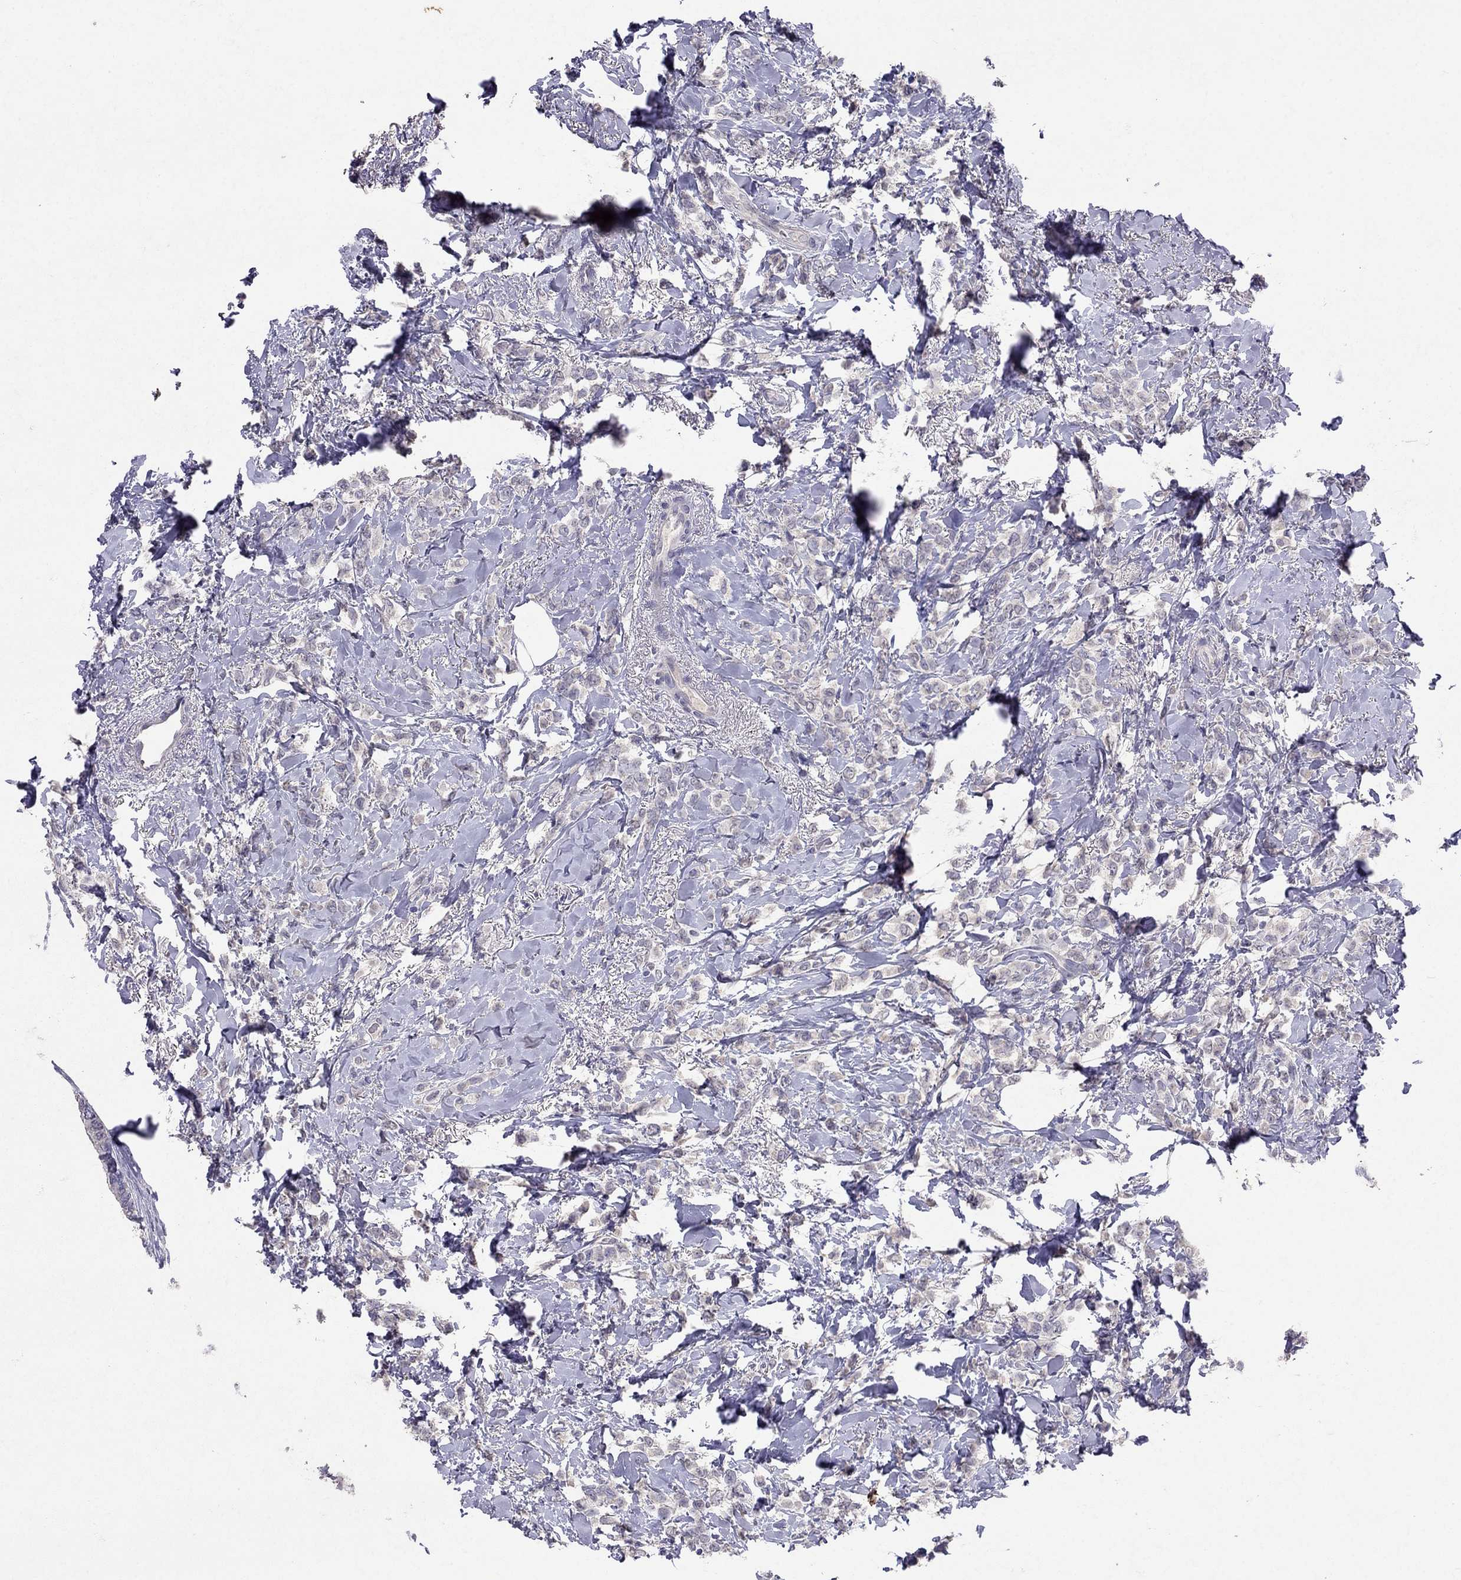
{"staining": {"intensity": "negative", "quantity": "none", "location": "none"}, "tissue": "breast cancer", "cell_type": "Tumor cells", "image_type": "cancer", "snomed": [{"axis": "morphology", "description": "Lobular carcinoma"}, {"axis": "topography", "description": "Breast"}], "caption": "Lobular carcinoma (breast) stained for a protein using IHC demonstrates no staining tumor cells.", "gene": "FST", "patient": {"sex": "female", "age": 66}}